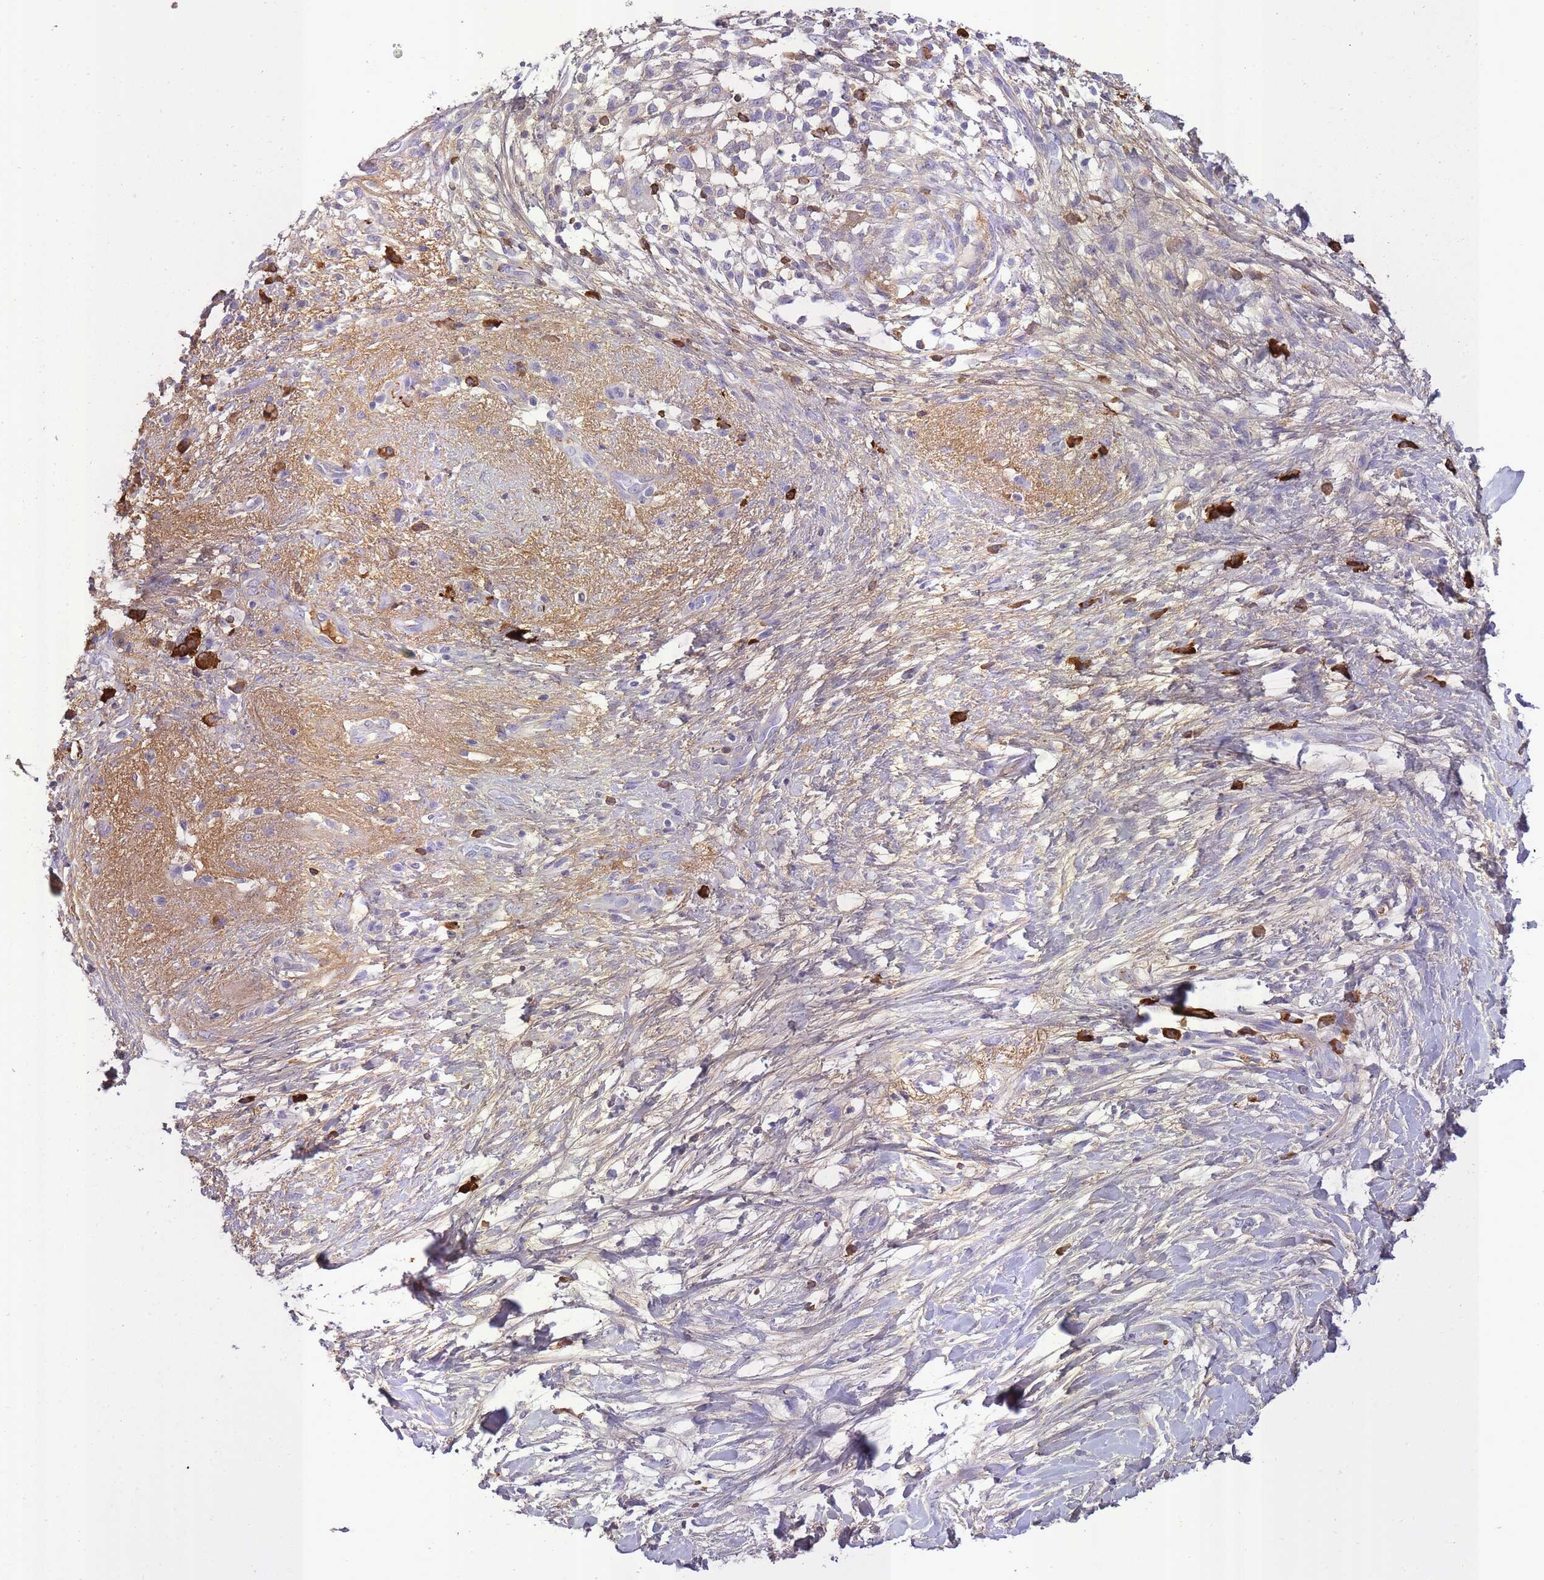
{"staining": {"intensity": "negative", "quantity": "none", "location": "none"}, "tissue": "pancreatic cancer", "cell_type": "Tumor cells", "image_type": "cancer", "snomed": [{"axis": "morphology", "description": "Adenocarcinoma, NOS"}, {"axis": "topography", "description": "Pancreas"}], "caption": "Tumor cells show no significant staining in pancreatic cancer.", "gene": "IGKV1D-42", "patient": {"sex": "female", "age": 72}}